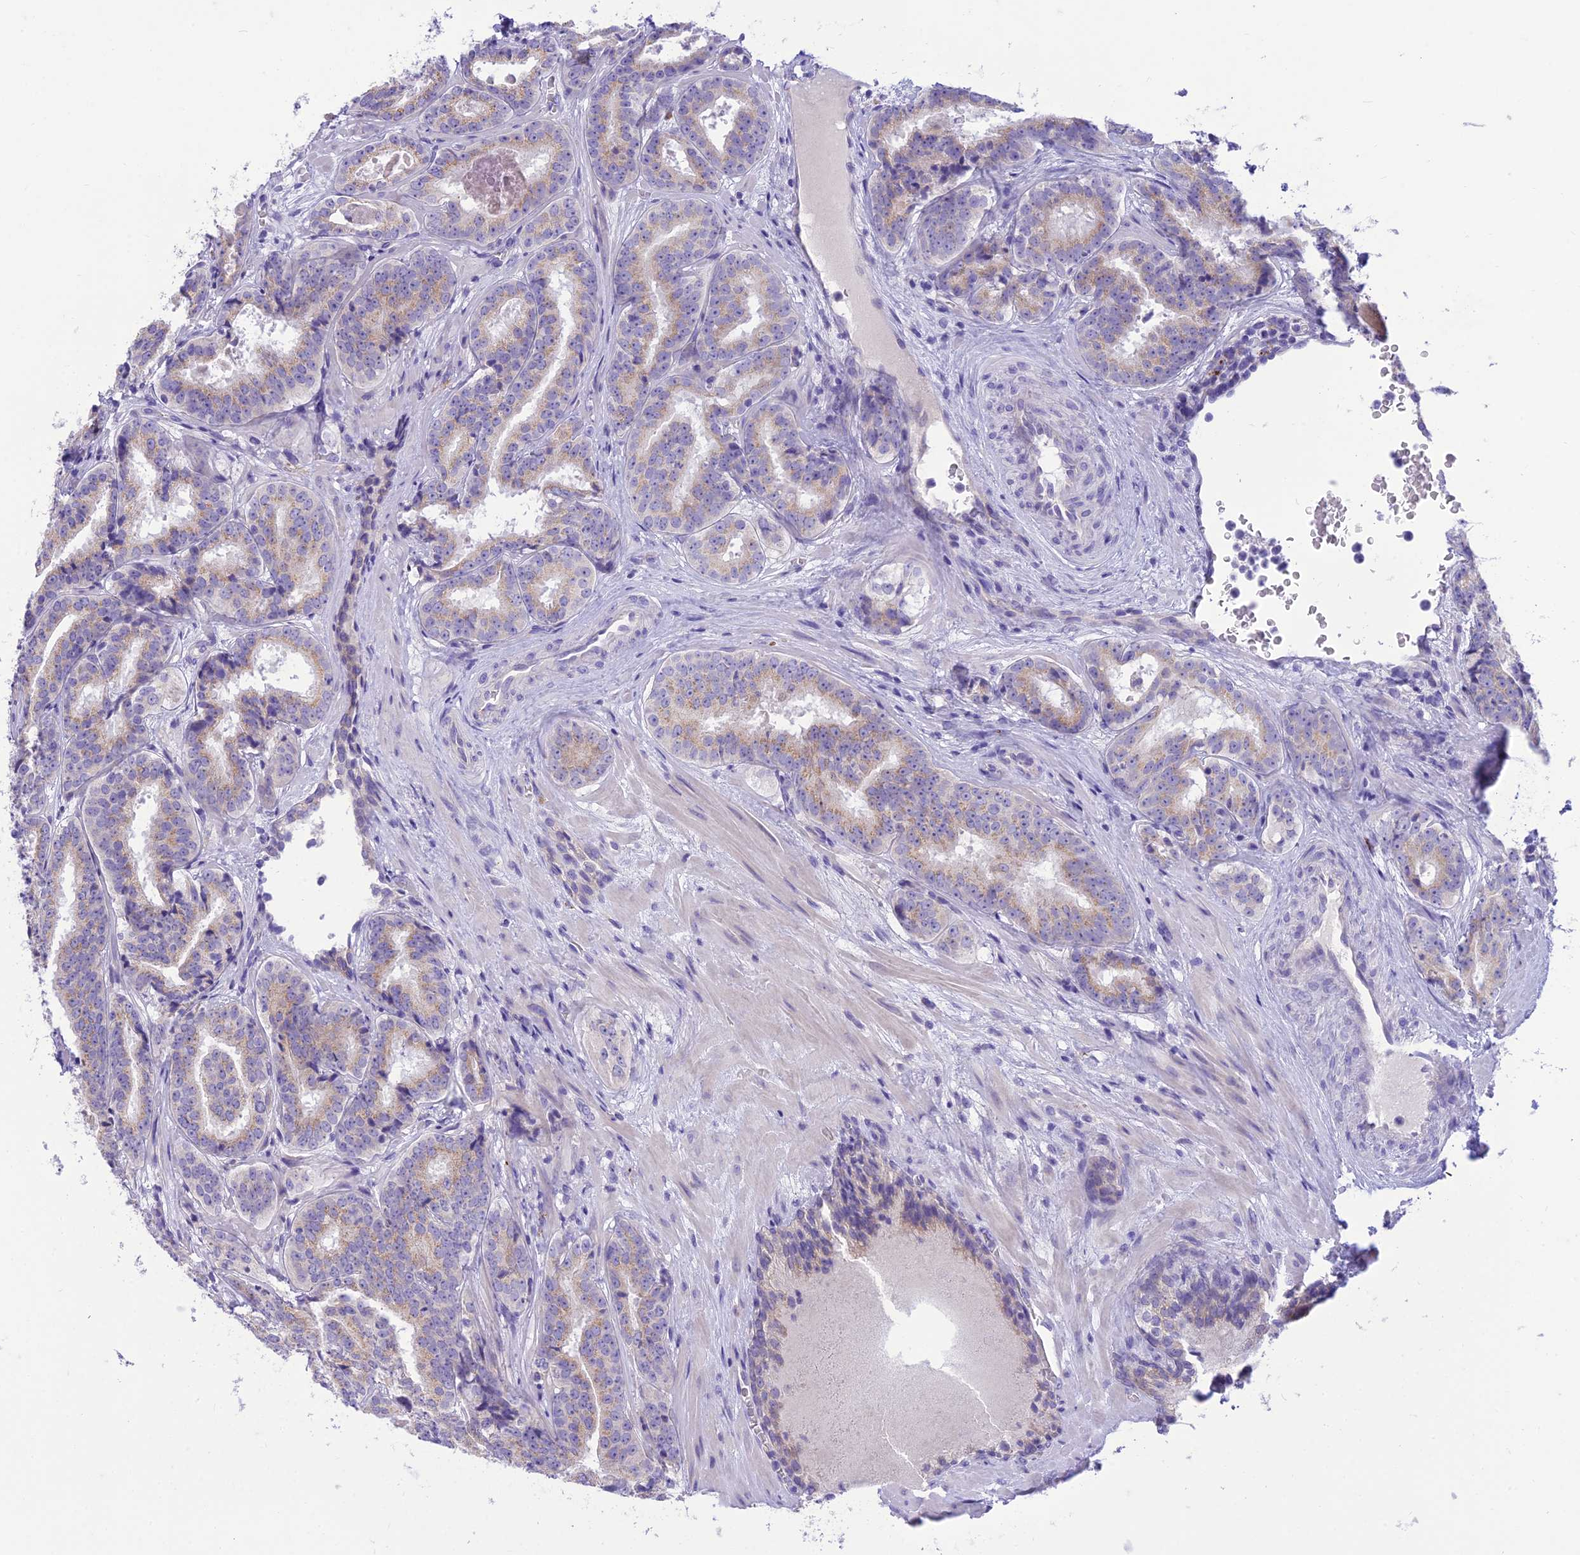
{"staining": {"intensity": "weak", "quantity": "25%-75%", "location": "cytoplasmic/membranous"}, "tissue": "prostate cancer", "cell_type": "Tumor cells", "image_type": "cancer", "snomed": [{"axis": "morphology", "description": "Adenocarcinoma, High grade"}, {"axis": "topography", "description": "Prostate"}], "caption": "DAB immunohistochemical staining of human prostate cancer (adenocarcinoma (high-grade)) displays weak cytoplasmic/membranous protein positivity in about 25%-75% of tumor cells.", "gene": "DHDH", "patient": {"sex": "male", "age": 57}}